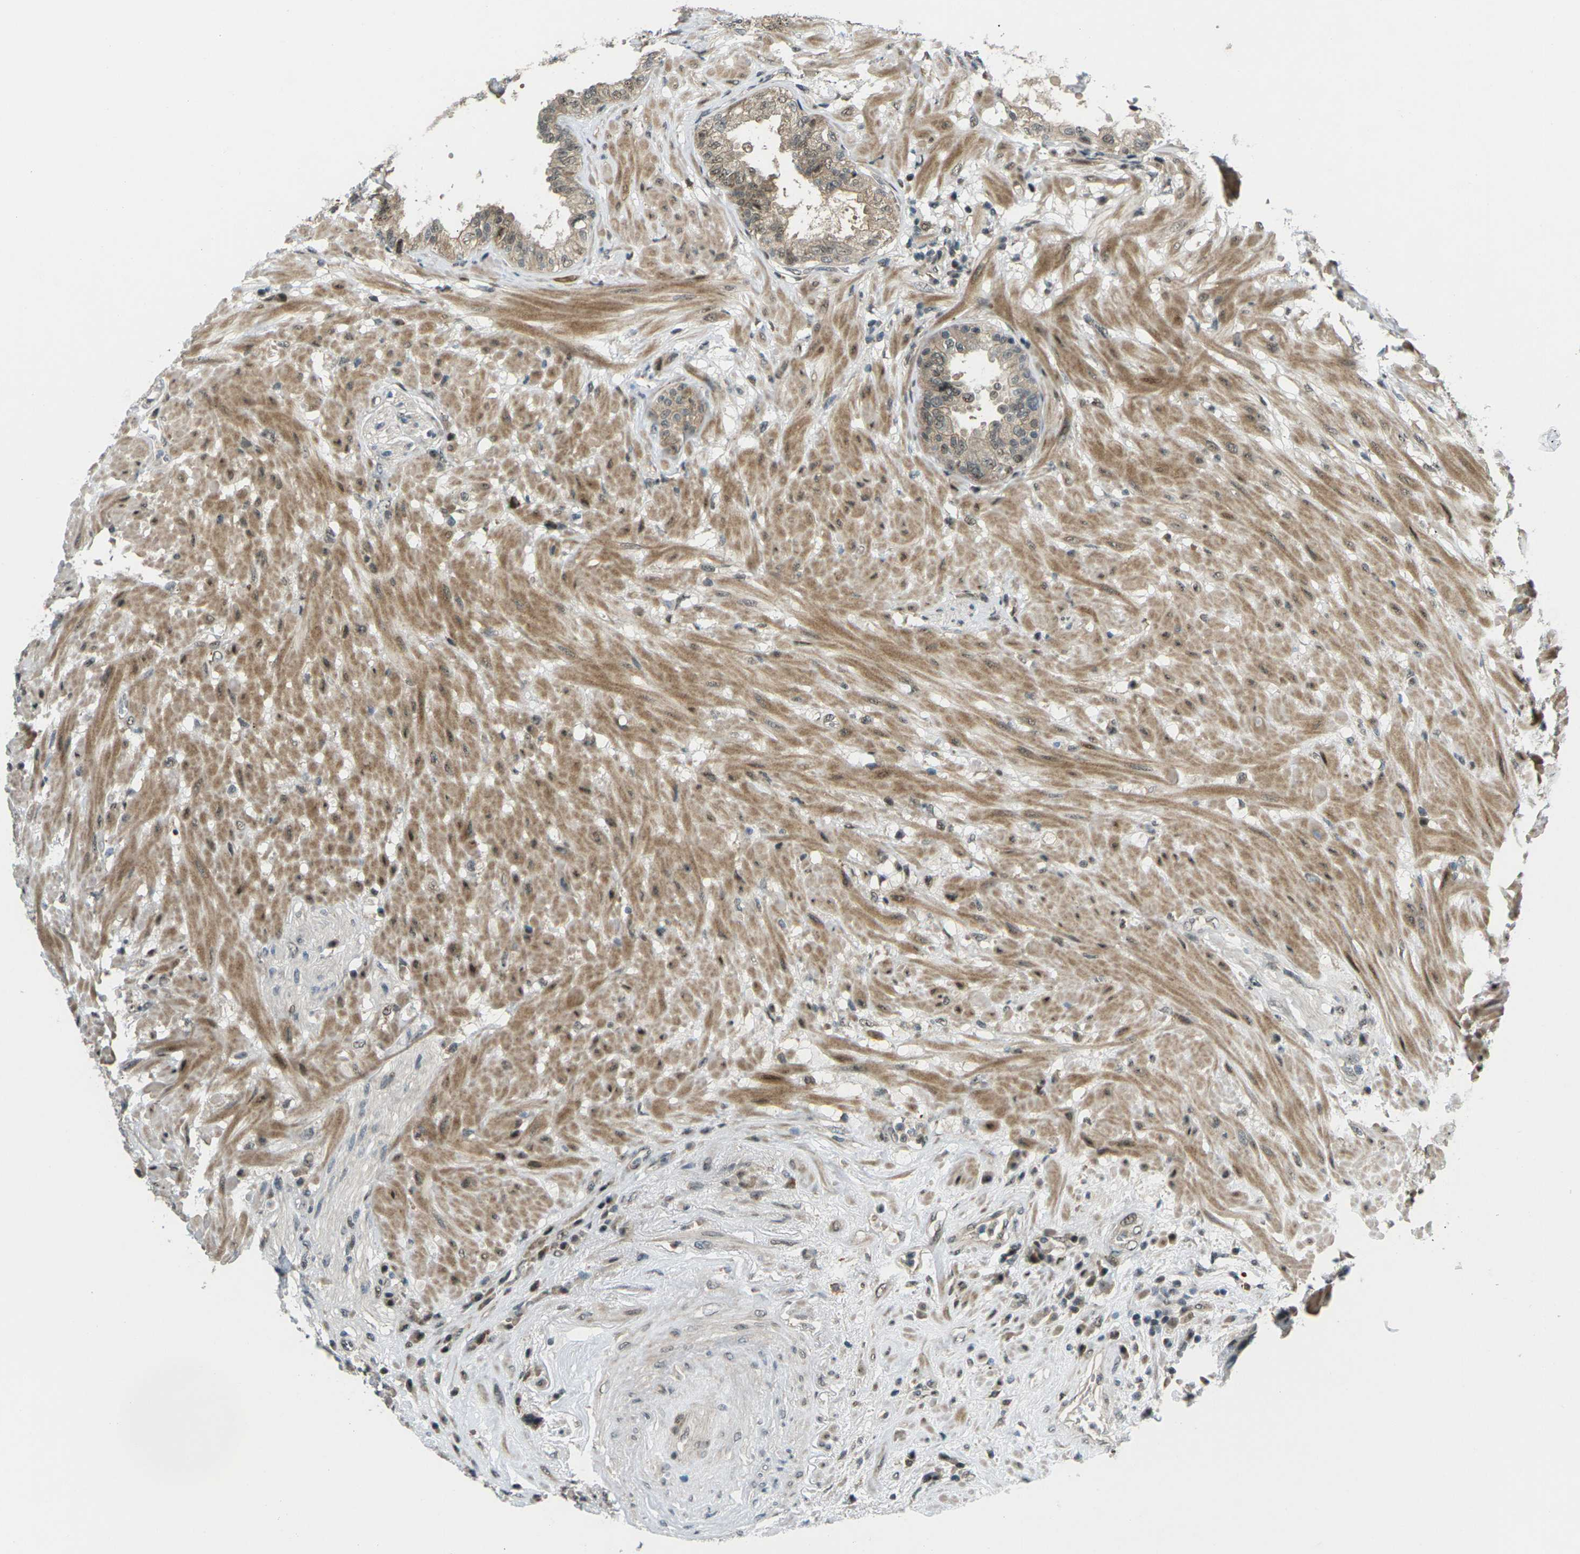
{"staining": {"intensity": "moderate", "quantity": ">75%", "location": "cytoplasmic/membranous,nuclear"}, "tissue": "seminal vesicle", "cell_type": "Glandular cells", "image_type": "normal", "snomed": [{"axis": "morphology", "description": "Normal tissue, NOS"}, {"axis": "topography", "description": "Seminal veicle"}], "caption": "Unremarkable seminal vesicle reveals moderate cytoplasmic/membranous,nuclear positivity in about >75% of glandular cells, visualized by immunohistochemistry.", "gene": "UBE2S", "patient": {"sex": "male", "age": 61}}